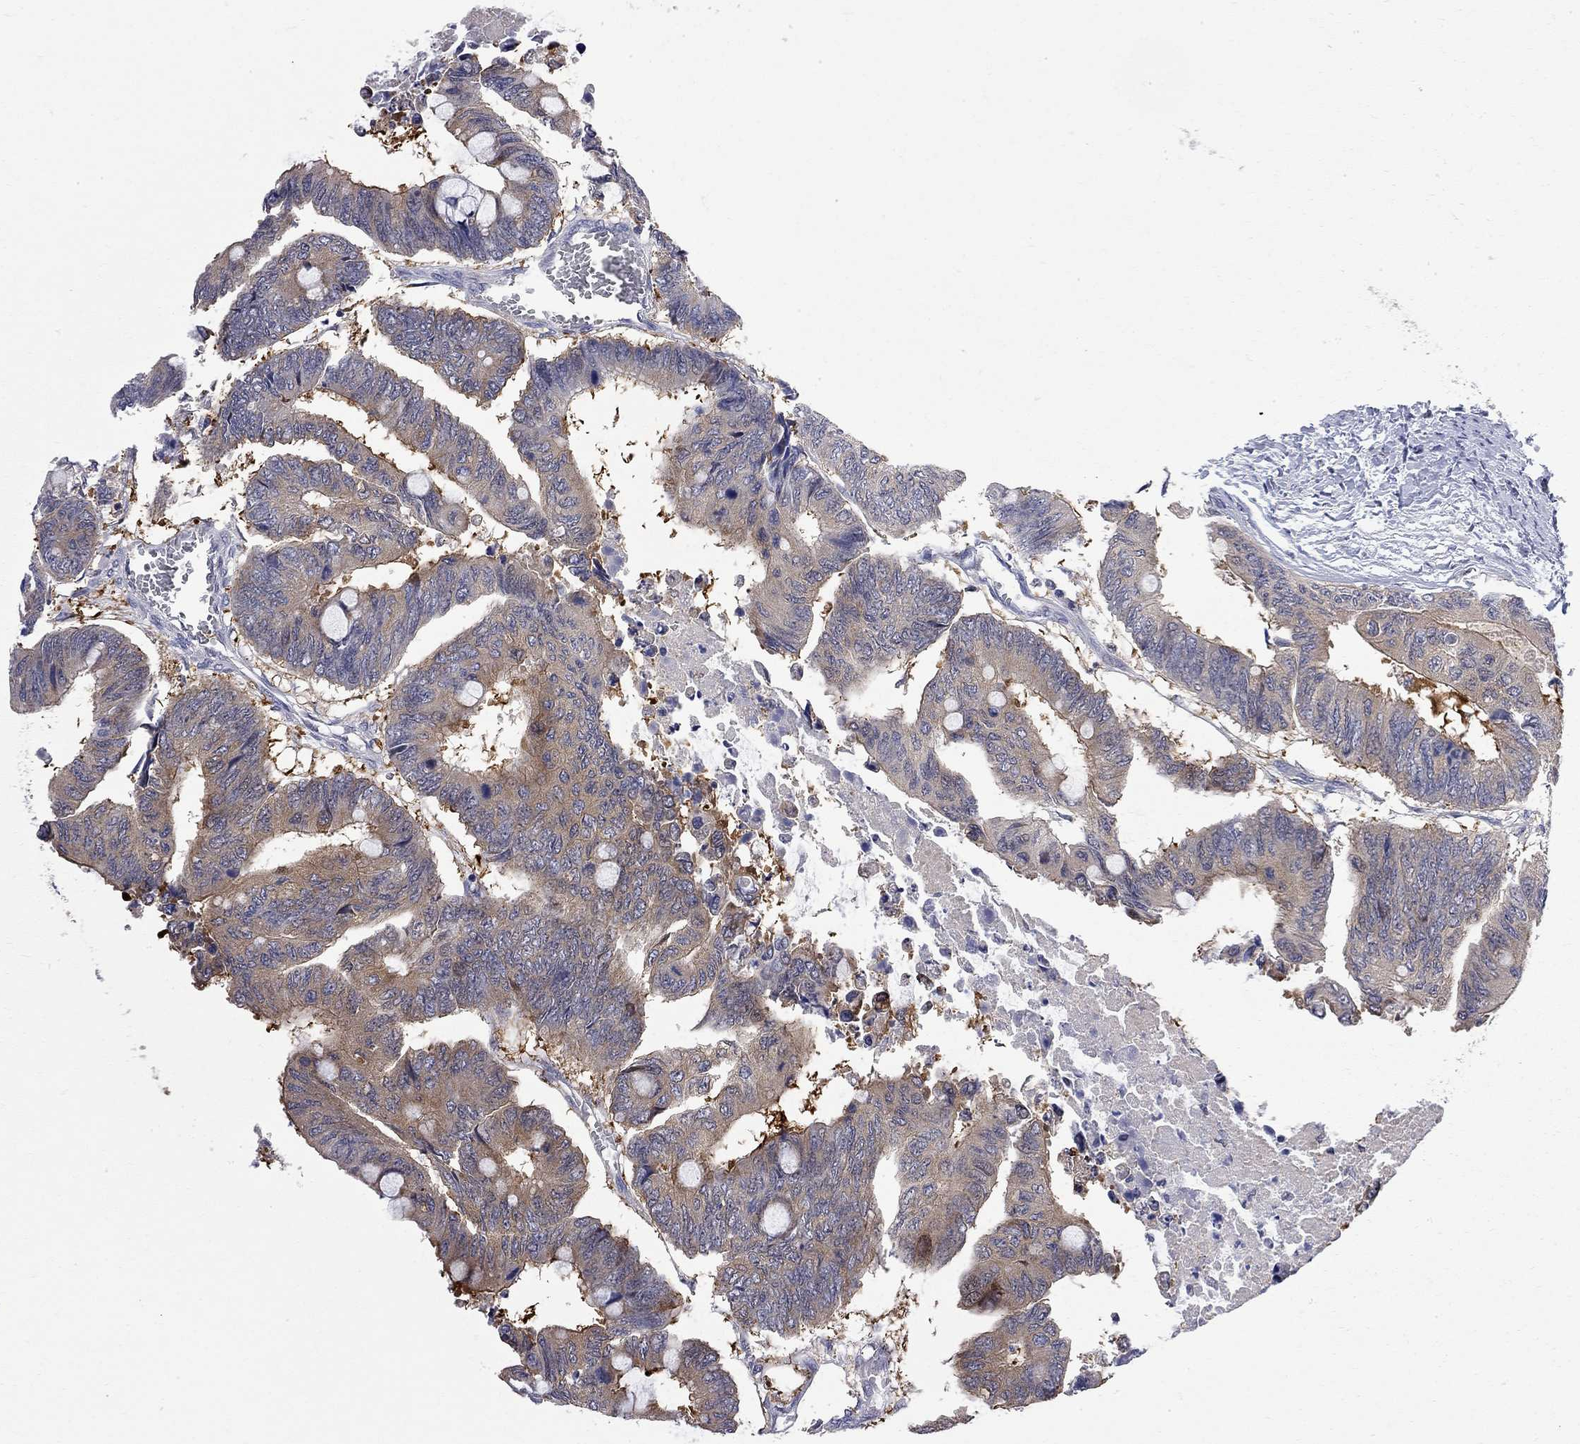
{"staining": {"intensity": "strong", "quantity": "<25%", "location": "cytoplasmic/membranous"}, "tissue": "colorectal cancer", "cell_type": "Tumor cells", "image_type": "cancer", "snomed": [{"axis": "morphology", "description": "Normal tissue, NOS"}, {"axis": "morphology", "description": "Adenocarcinoma, NOS"}, {"axis": "topography", "description": "Rectum"}, {"axis": "topography", "description": "Peripheral nerve tissue"}], "caption": "Brown immunohistochemical staining in human colorectal cancer (adenocarcinoma) demonstrates strong cytoplasmic/membranous positivity in about <25% of tumor cells.", "gene": "GALNT8", "patient": {"sex": "male", "age": 92}}